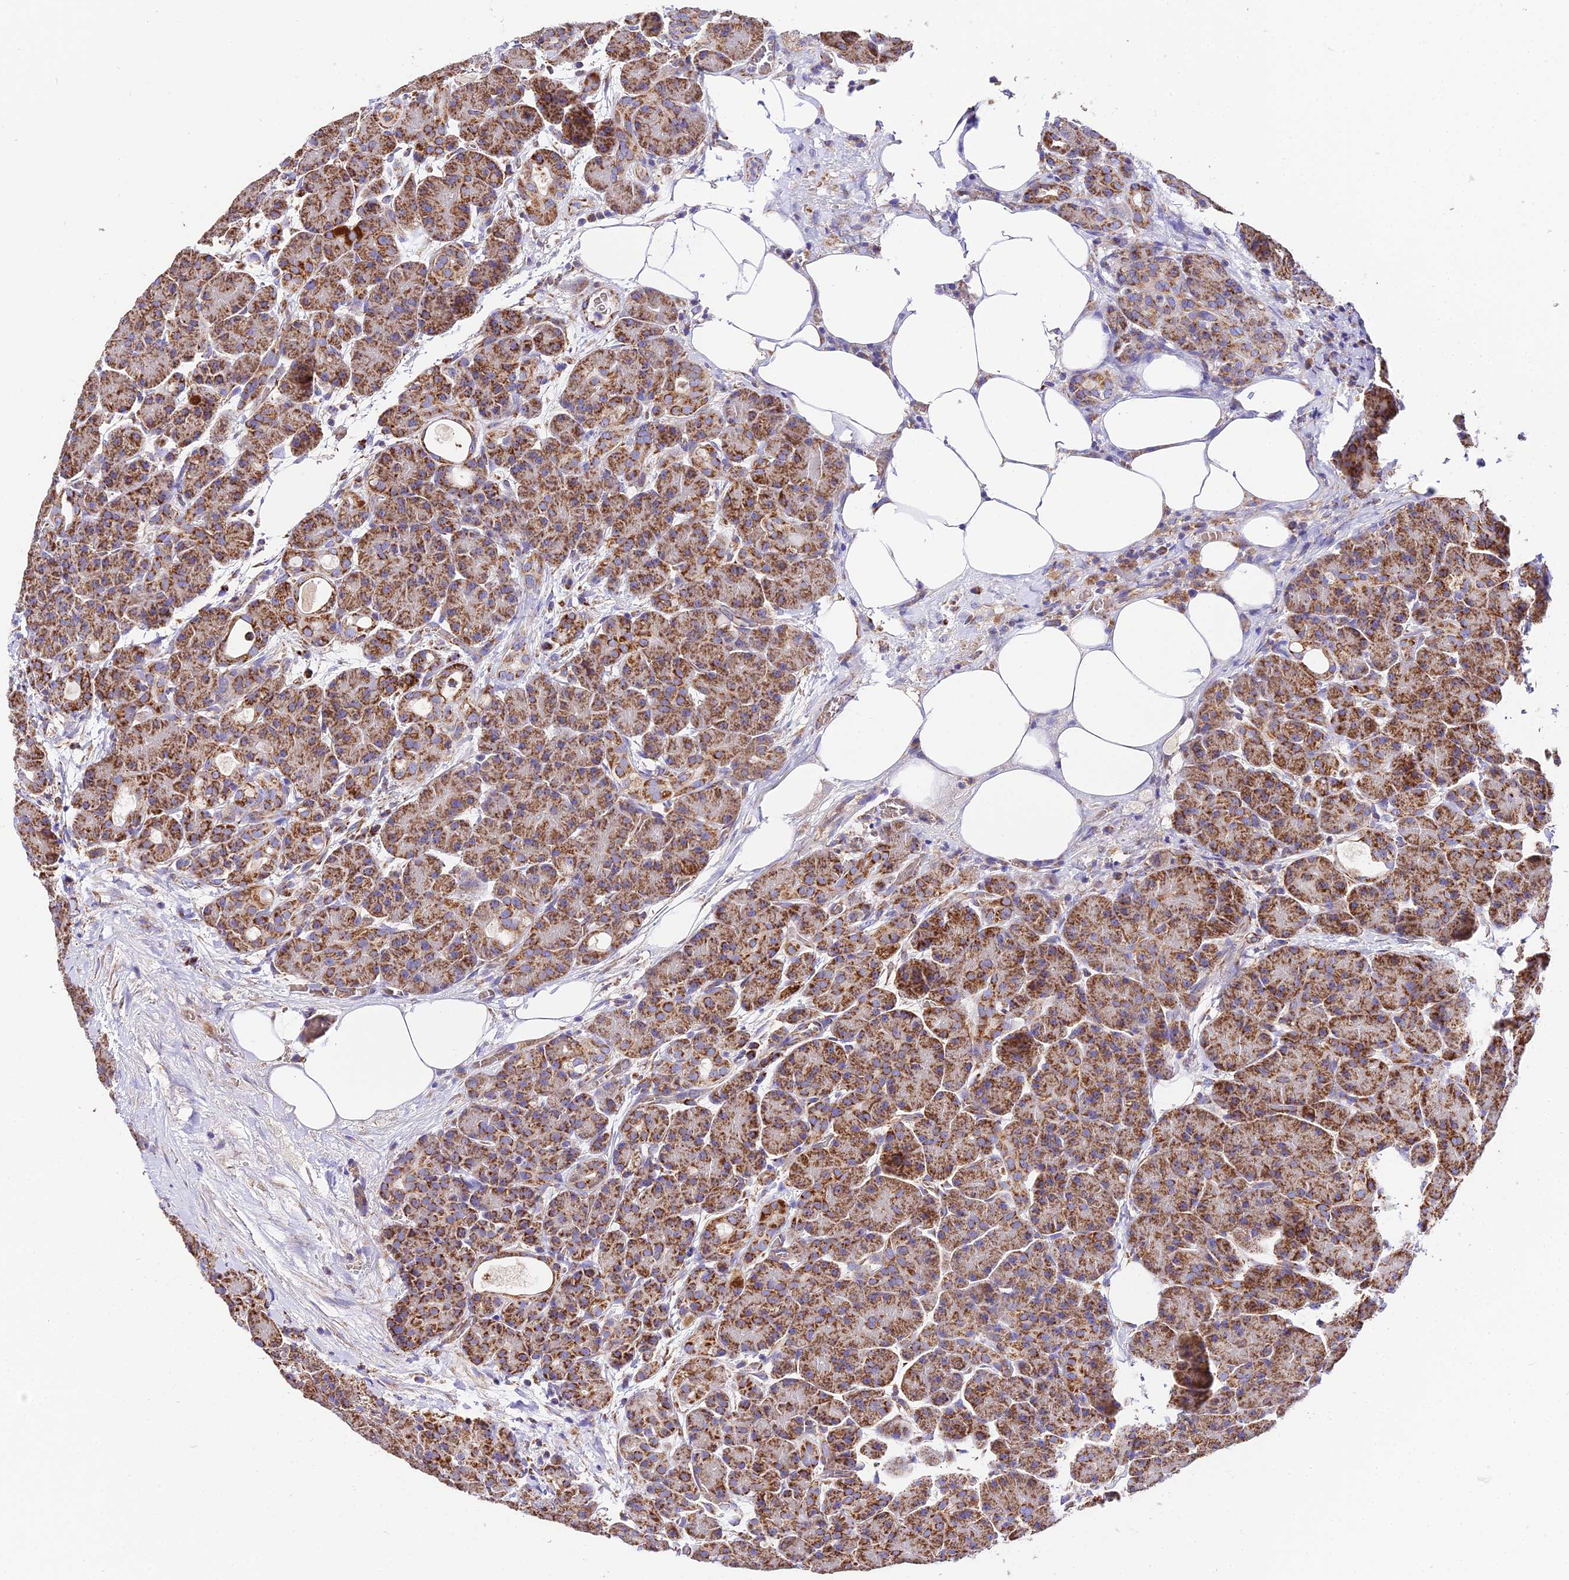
{"staining": {"intensity": "strong", "quantity": ">75%", "location": "cytoplasmic/membranous"}, "tissue": "pancreas", "cell_type": "Exocrine glandular cells", "image_type": "normal", "snomed": [{"axis": "morphology", "description": "Normal tissue, NOS"}, {"axis": "topography", "description": "Pancreas"}], "caption": "High-power microscopy captured an IHC image of normal pancreas, revealing strong cytoplasmic/membranous staining in about >75% of exocrine glandular cells. The staining was performed using DAB to visualize the protein expression in brown, while the nuclei were stained in blue with hematoxylin (Magnification: 20x).", "gene": "OCIAD1", "patient": {"sex": "male", "age": 63}}